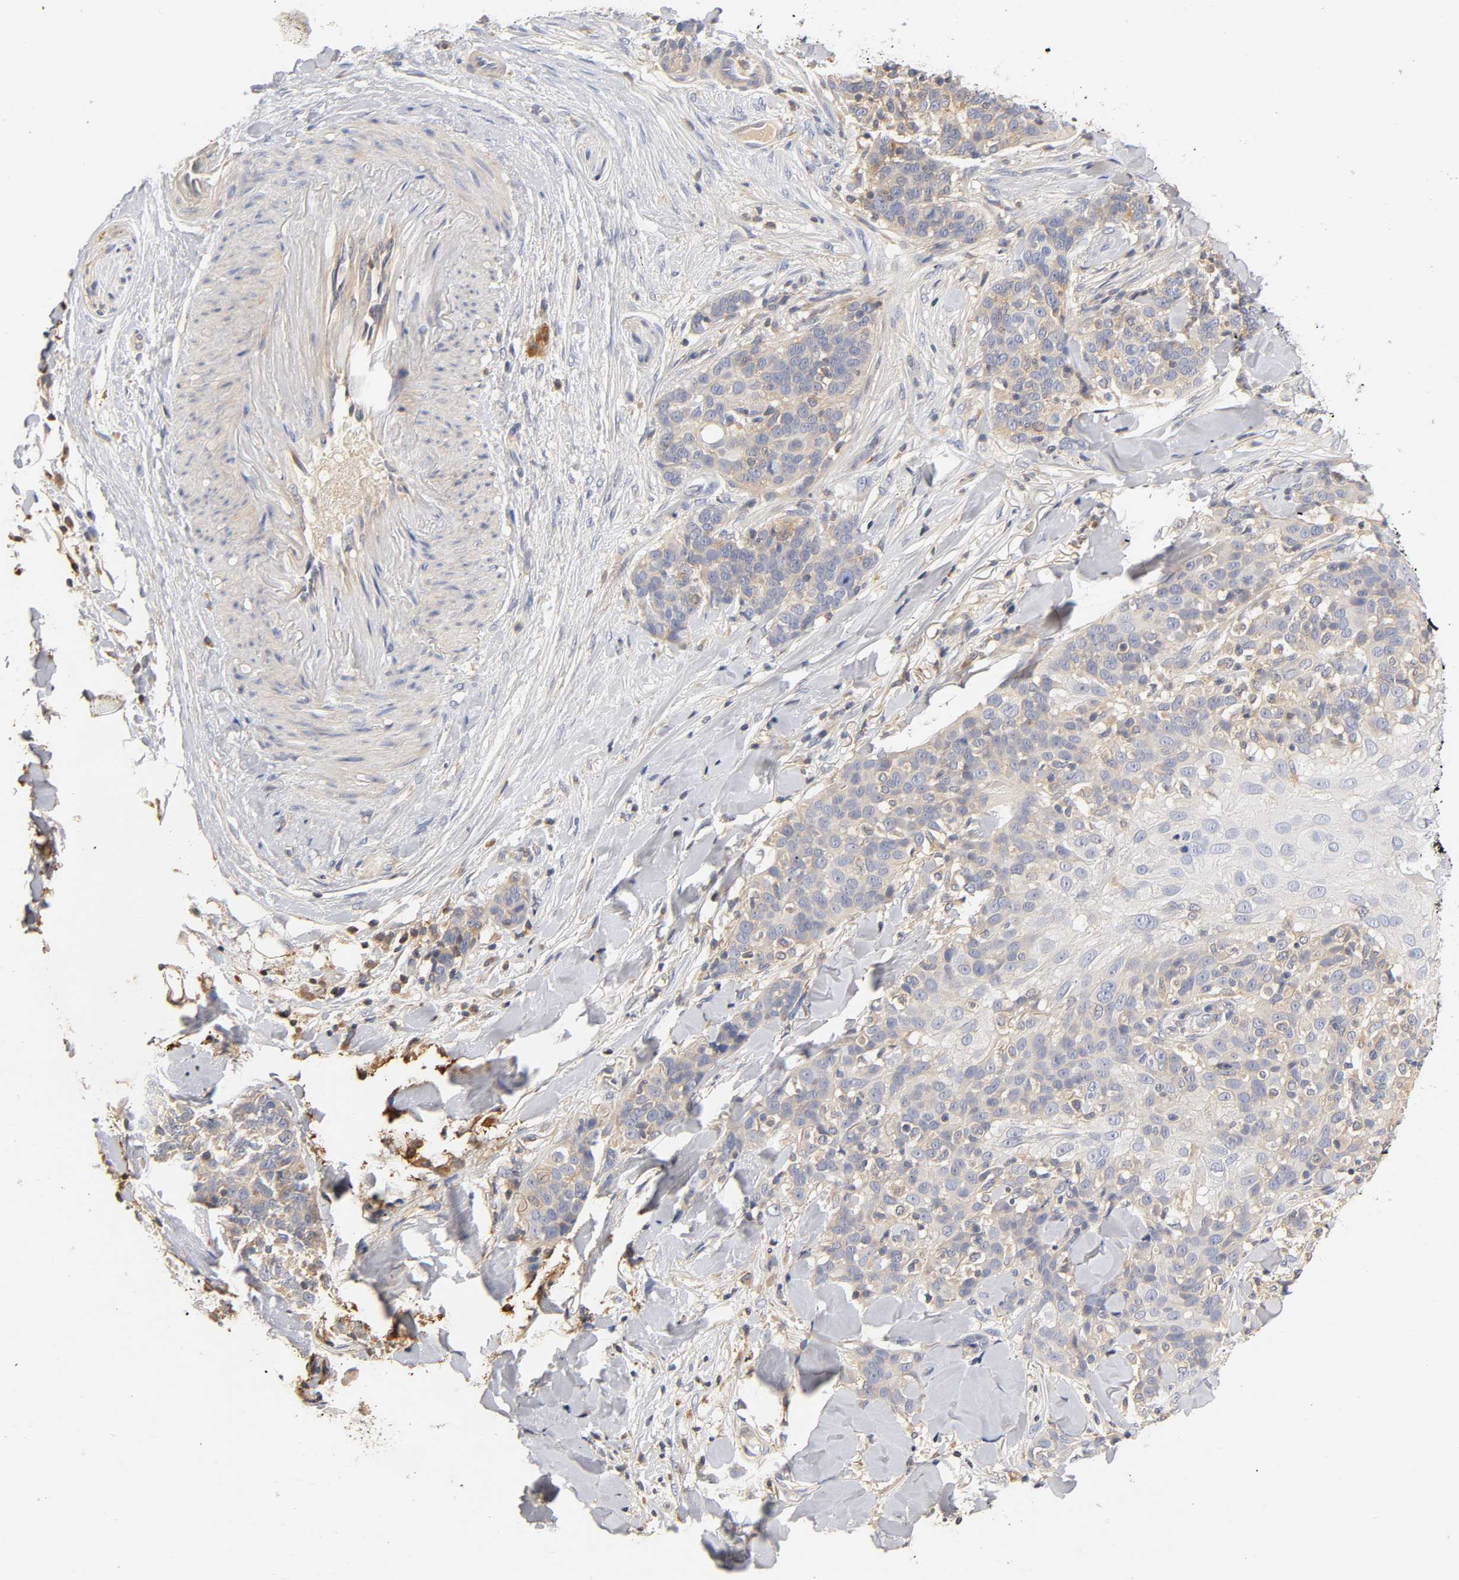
{"staining": {"intensity": "negative", "quantity": "none", "location": "none"}, "tissue": "skin cancer", "cell_type": "Tumor cells", "image_type": "cancer", "snomed": [{"axis": "morphology", "description": "Normal tissue, NOS"}, {"axis": "morphology", "description": "Squamous cell carcinoma, NOS"}, {"axis": "topography", "description": "Skin"}], "caption": "An image of human squamous cell carcinoma (skin) is negative for staining in tumor cells.", "gene": "RHOA", "patient": {"sex": "female", "age": 83}}